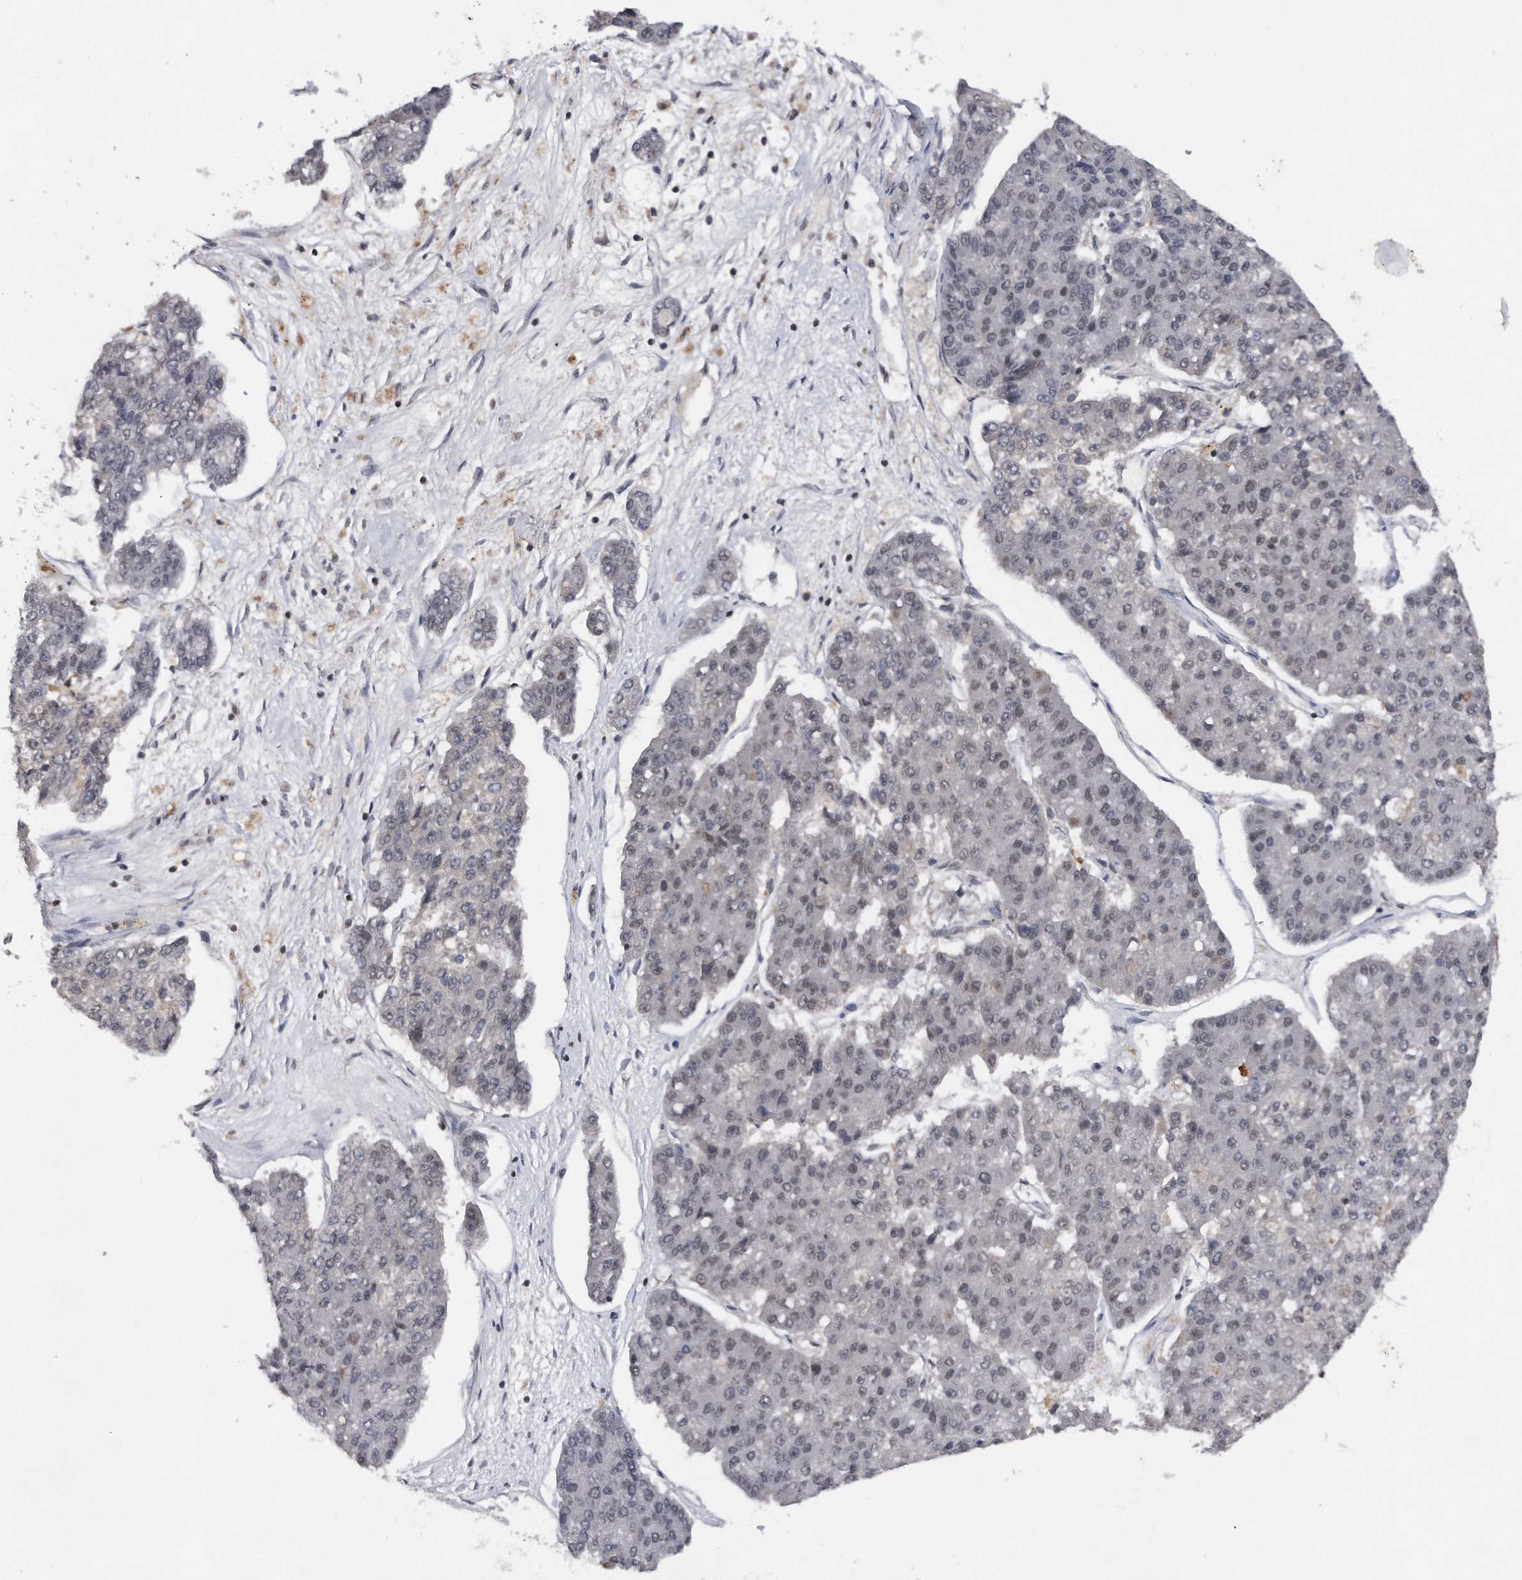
{"staining": {"intensity": "weak", "quantity": "<25%", "location": "nuclear"}, "tissue": "pancreatic cancer", "cell_type": "Tumor cells", "image_type": "cancer", "snomed": [{"axis": "morphology", "description": "Adenocarcinoma, NOS"}, {"axis": "topography", "description": "Pancreas"}], "caption": "There is no significant expression in tumor cells of pancreatic adenocarcinoma.", "gene": "VIRMA", "patient": {"sex": "male", "age": 50}}